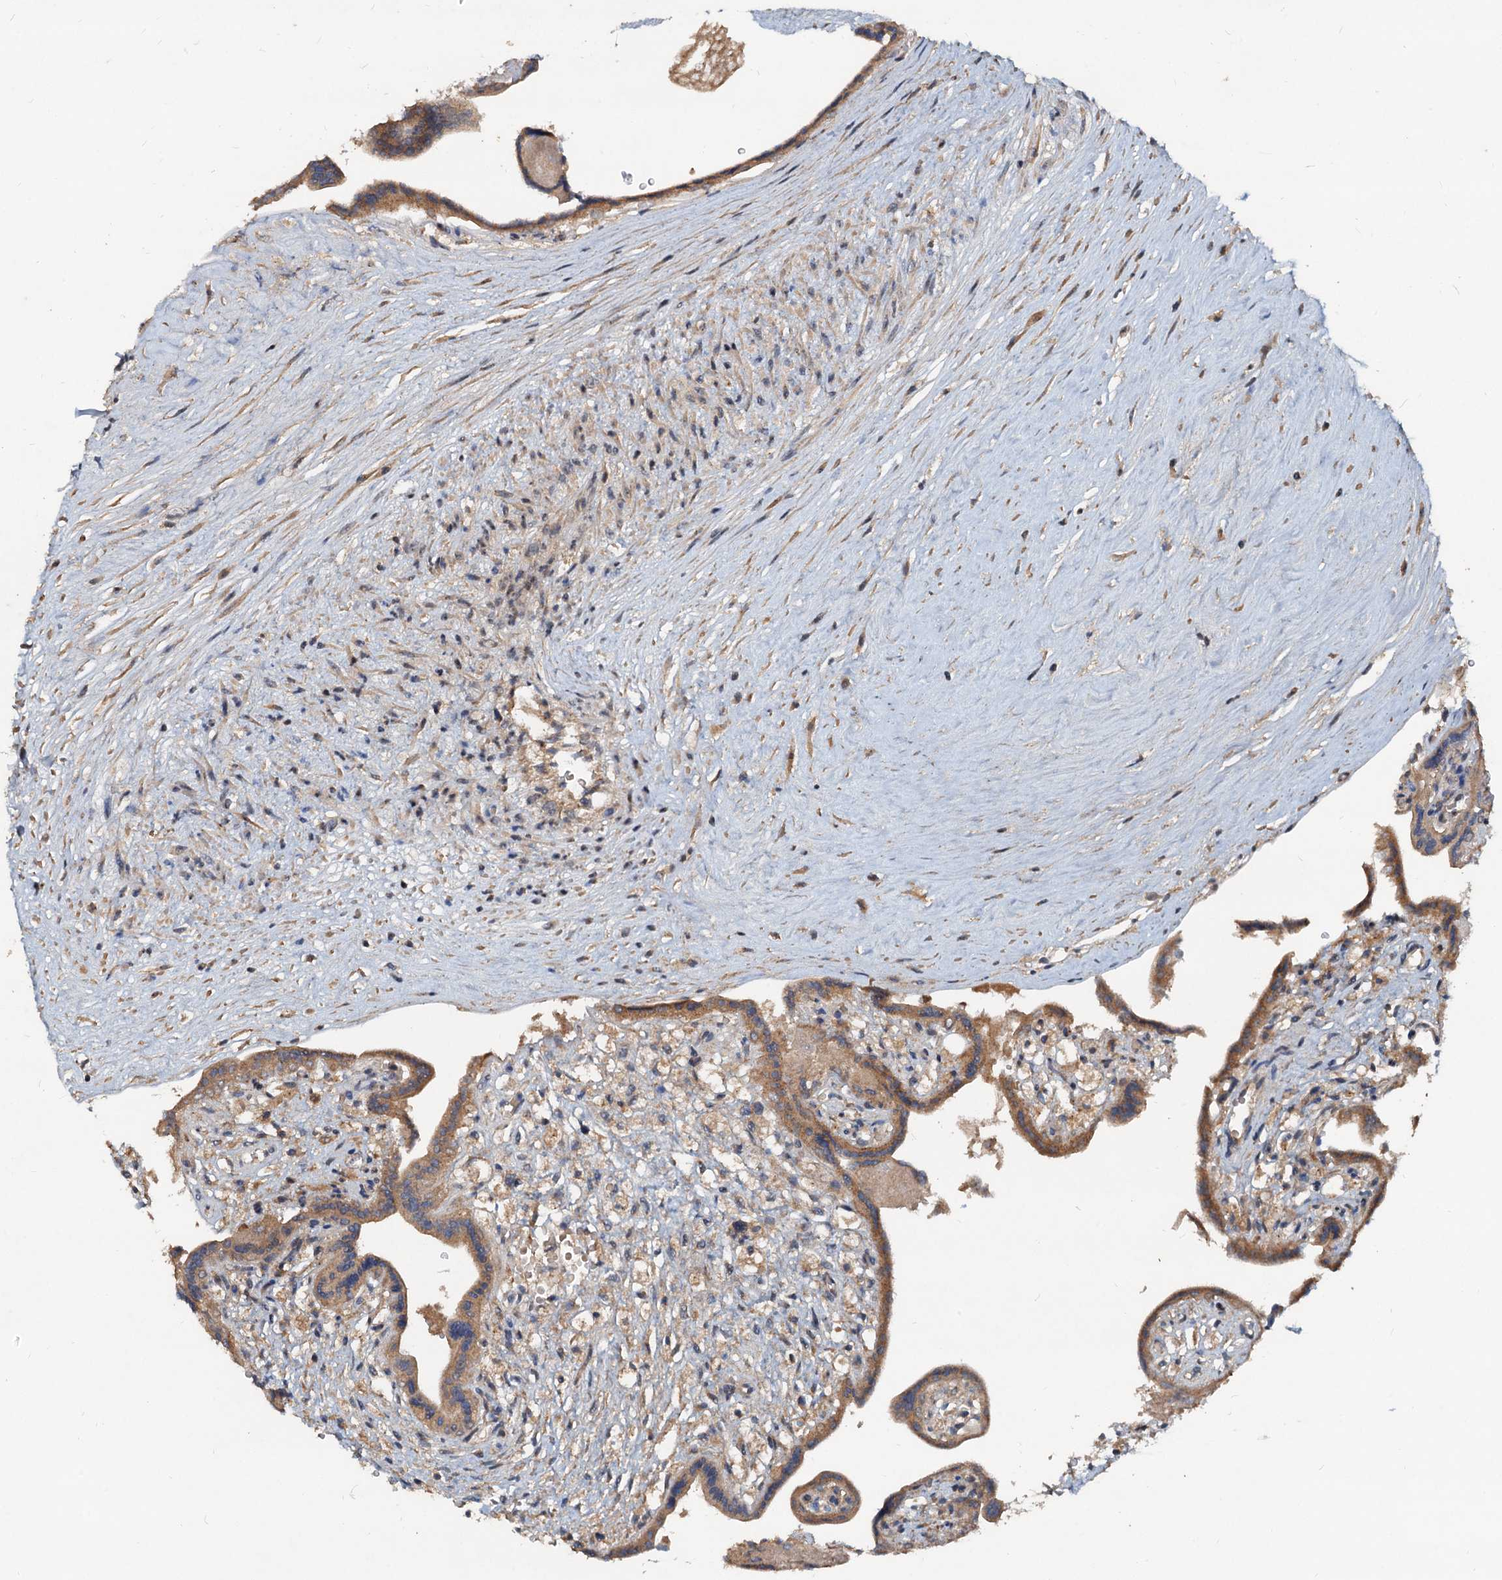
{"staining": {"intensity": "moderate", "quantity": ">75%", "location": "cytoplasmic/membranous"}, "tissue": "placenta", "cell_type": "Trophoblastic cells", "image_type": "normal", "snomed": [{"axis": "morphology", "description": "Normal tissue, NOS"}, {"axis": "topography", "description": "Placenta"}], "caption": "Protein staining displays moderate cytoplasmic/membranous staining in approximately >75% of trophoblastic cells in unremarkable placenta. (IHC, brightfield microscopy, high magnification).", "gene": "CEP68", "patient": {"sex": "female", "age": 37}}